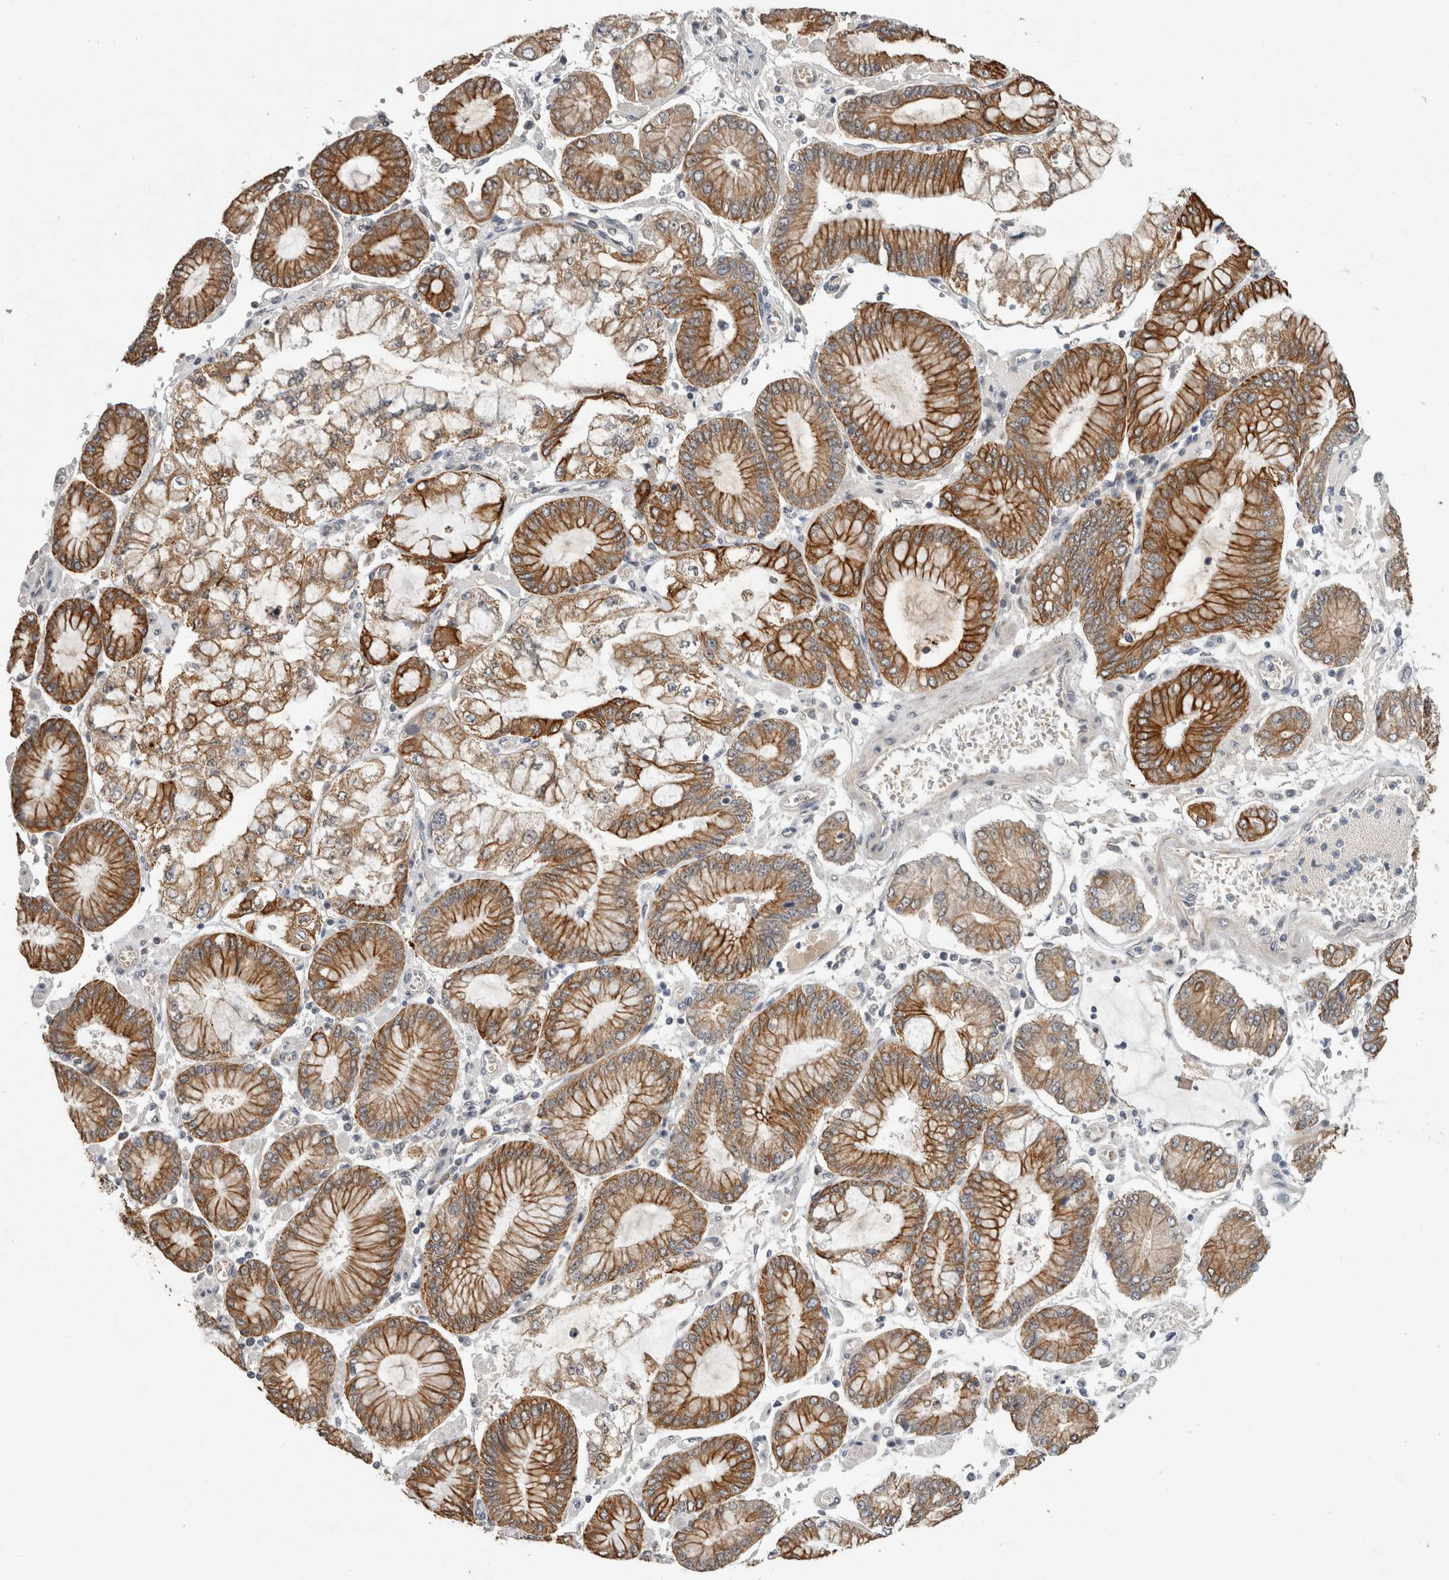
{"staining": {"intensity": "strong", "quantity": ">75%", "location": "cytoplasmic/membranous"}, "tissue": "stomach cancer", "cell_type": "Tumor cells", "image_type": "cancer", "snomed": [{"axis": "morphology", "description": "Adenocarcinoma, NOS"}, {"axis": "topography", "description": "Stomach"}], "caption": "Immunohistochemistry staining of stomach cancer, which displays high levels of strong cytoplasmic/membranous positivity in about >75% of tumor cells indicating strong cytoplasmic/membranous protein positivity. The staining was performed using DAB (3,3'-diaminobenzidine) (brown) for protein detection and nuclei were counterstained in hematoxylin (blue).", "gene": "RHPN1", "patient": {"sex": "male", "age": 76}}